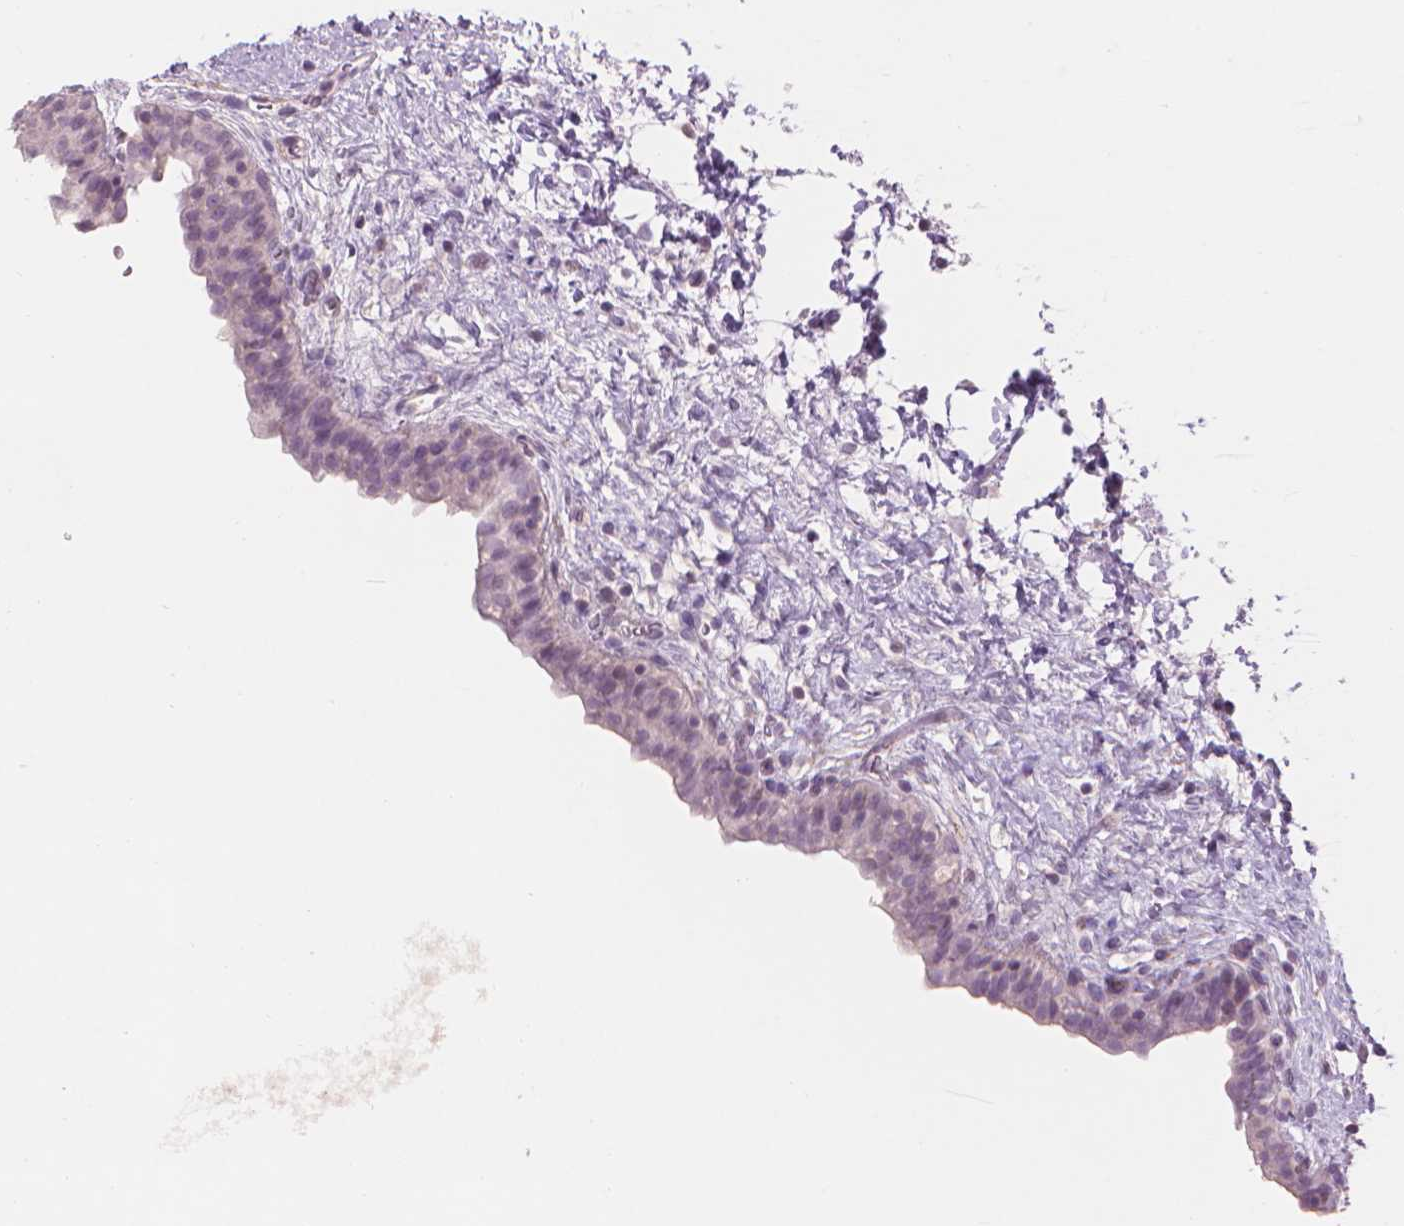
{"staining": {"intensity": "negative", "quantity": "none", "location": "none"}, "tissue": "urinary bladder", "cell_type": "Urothelial cells", "image_type": "normal", "snomed": [{"axis": "morphology", "description": "Normal tissue, NOS"}, {"axis": "topography", "description": "Urinary bladder"}], "caption": "Urinary bladder was stained to show a protein in brown. There is no significant positivity in urothelial cells. (Immunohistochemistry, brightfield microscopy, high magnification).", "gene": "ENO2", "patient": {"sex": "male", "age": 69}}